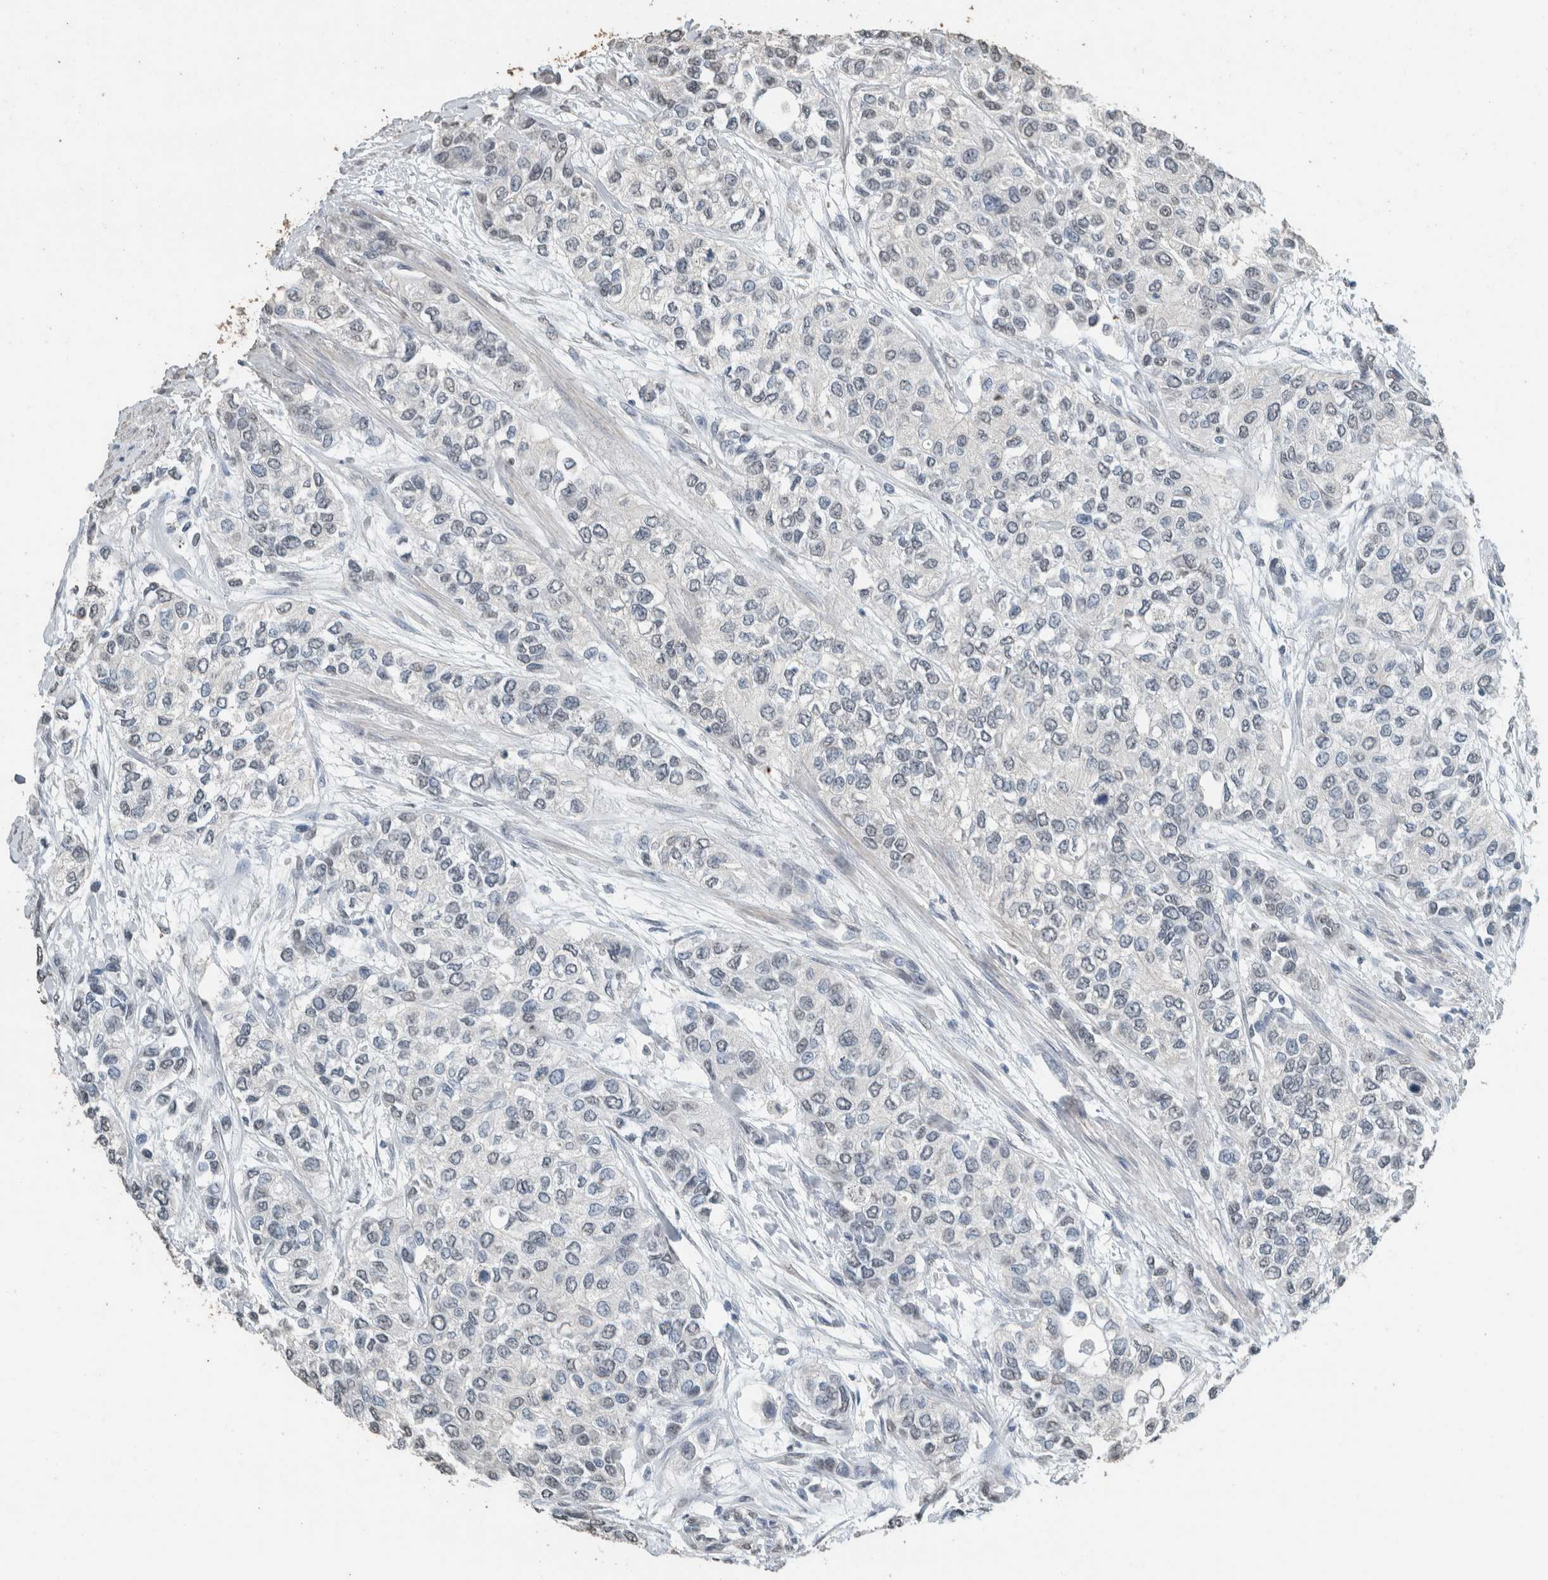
{"staining": {"intensity": "negative", "quantity": "none", "location": "none"}, "tissue": "urothelial cancer", "cell_type": "Tumor cells", "image_type": "cancer", "snomed": [{"axis": "morphology", "description": "Urothelial carcinoma, High grade"}, {"axis": "topography", "description": "Urinary bladder"}], "caption": "Immunohistochemistry (IHC) micrograph of urothelial cancer stained for a protein (brown), which demonstrates no expression in tumor cells.", "gene": "ACVR2B", "patient": {"sex": "female", "age": 56}}